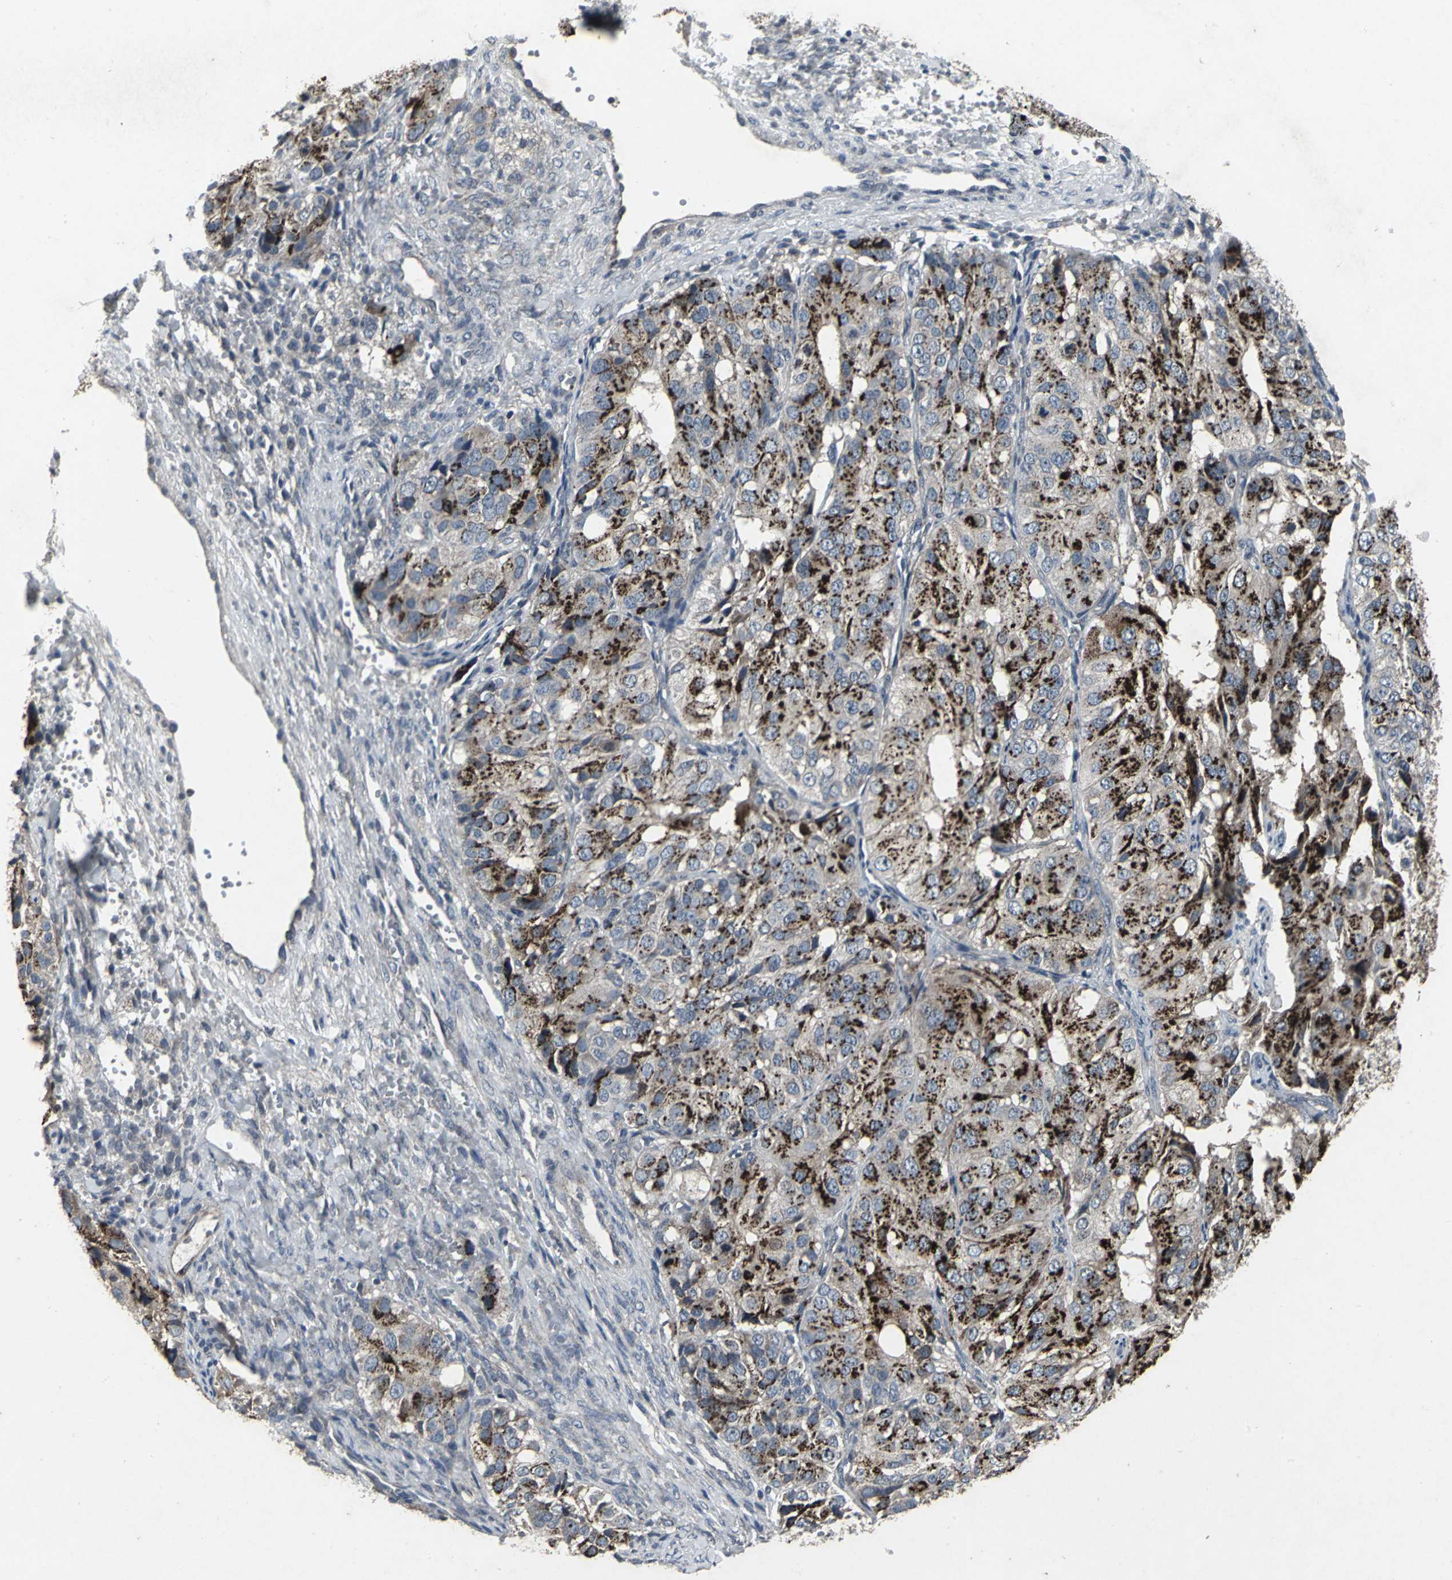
{"staining": {"intensity": "strong", "quantity": "25%-75%", "location": "cytoplasmic/membranous"}, "tissue": "ovarian cancer", "cell_type": "Tumor cells", "image_type": "cancer", "snomed": [{"axis": "morphology", "description": "Carcinoma, endometroid"}, {"axis": "topography", "description": "Ovary"}], "caption": "Protein expression analysis of human ovarian cancer reveals strong cytoplasmic/membranous positivity in approximately 25%-75% of tumor cells.", "gene": "BMP4", "patient": {"sex": "female", "age": 51}}